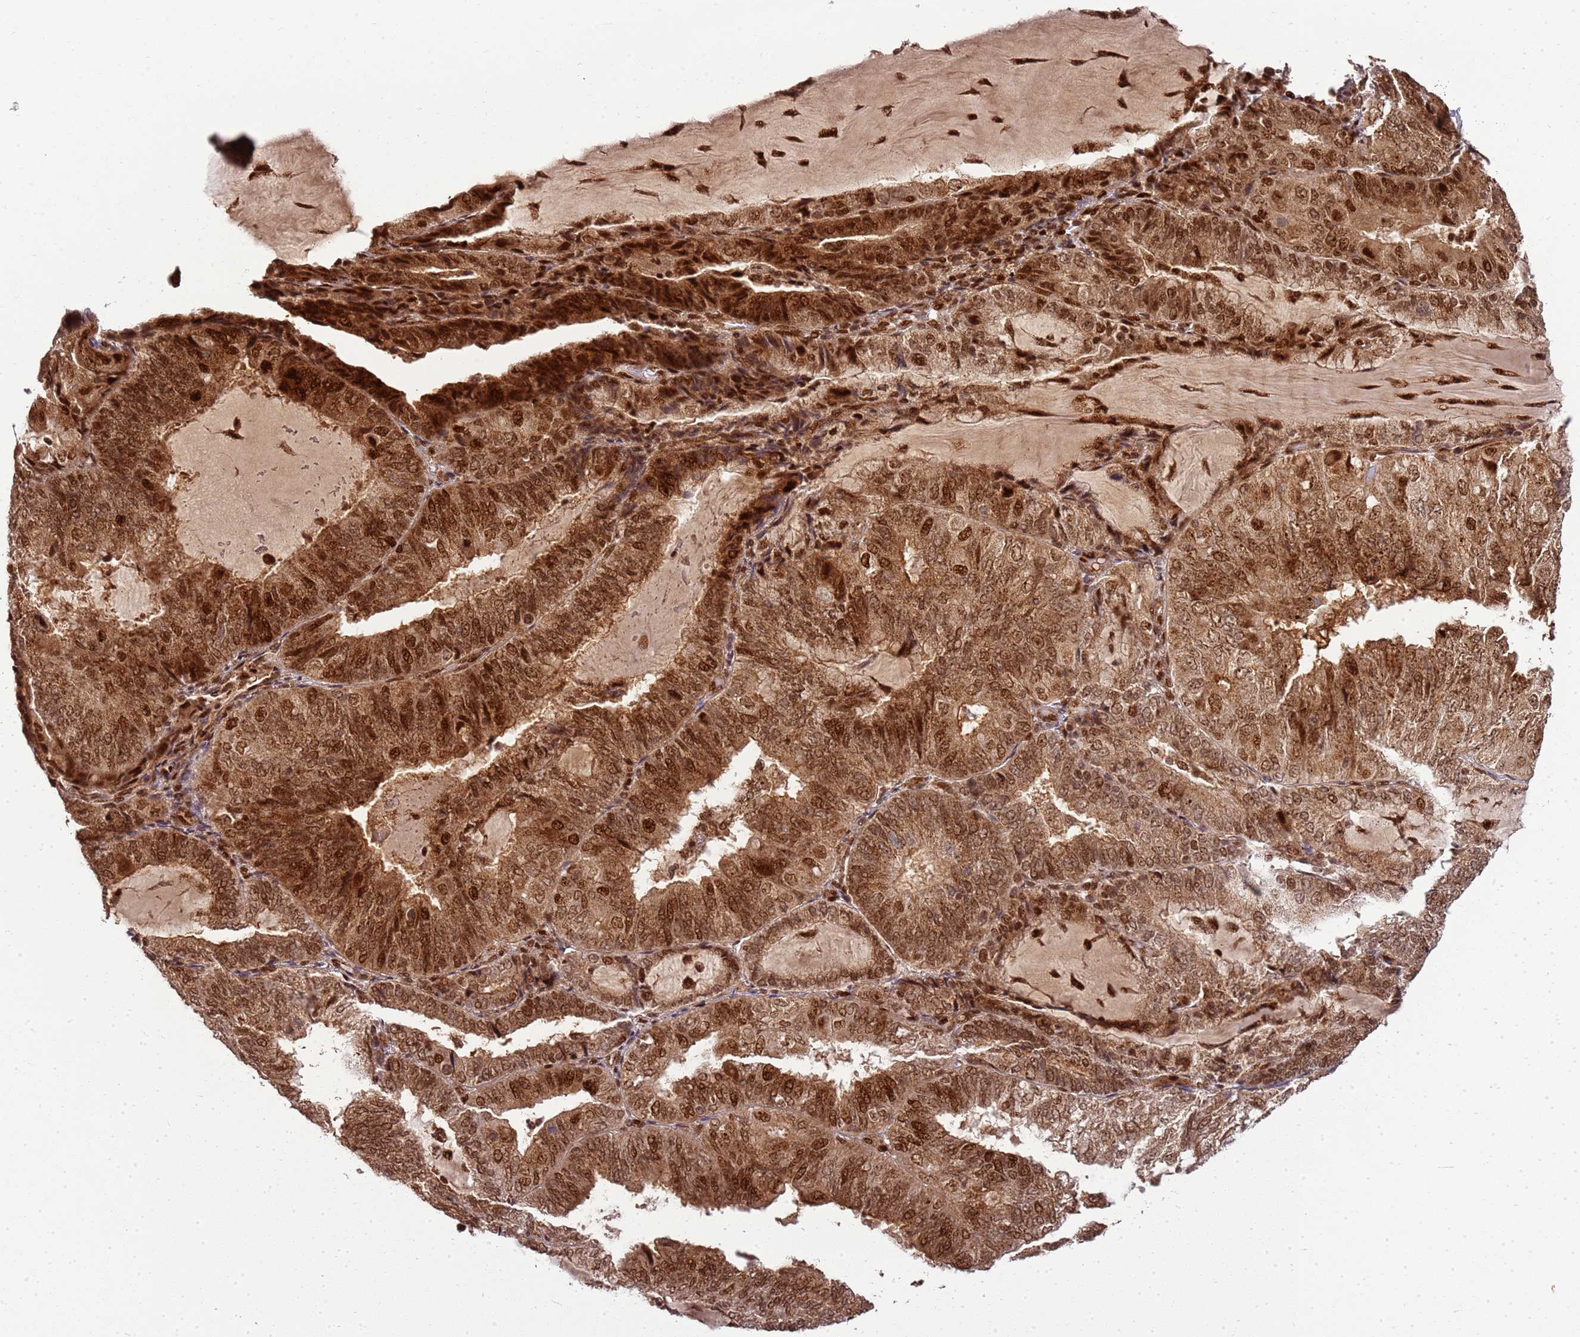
{"staining": {"intensity": "strong", "quantity": "25%-75%", "location": "cytoplasmic/membranous,nuclear"}, "tissue": "endometrial cancer", "cell_type": "Tumor cells", "image_type": "cancer", "snomed": [{"axis": "morphology", "description": "Adenocarcinoma, NOS"}, {"axis": "topography", "description": "Endometrium"}], "caption": "High-power microscopy captured an immunohistochemistry (IHC) photomicrograph of endometrial cancer (adenocarcinoma), revealing strong cytoplasmic/membranous and nuclear positivity in approximately 25%-75% of tumor cells.", "gene": "PEX14", "patient": {"sex": "female", "age": 81}}